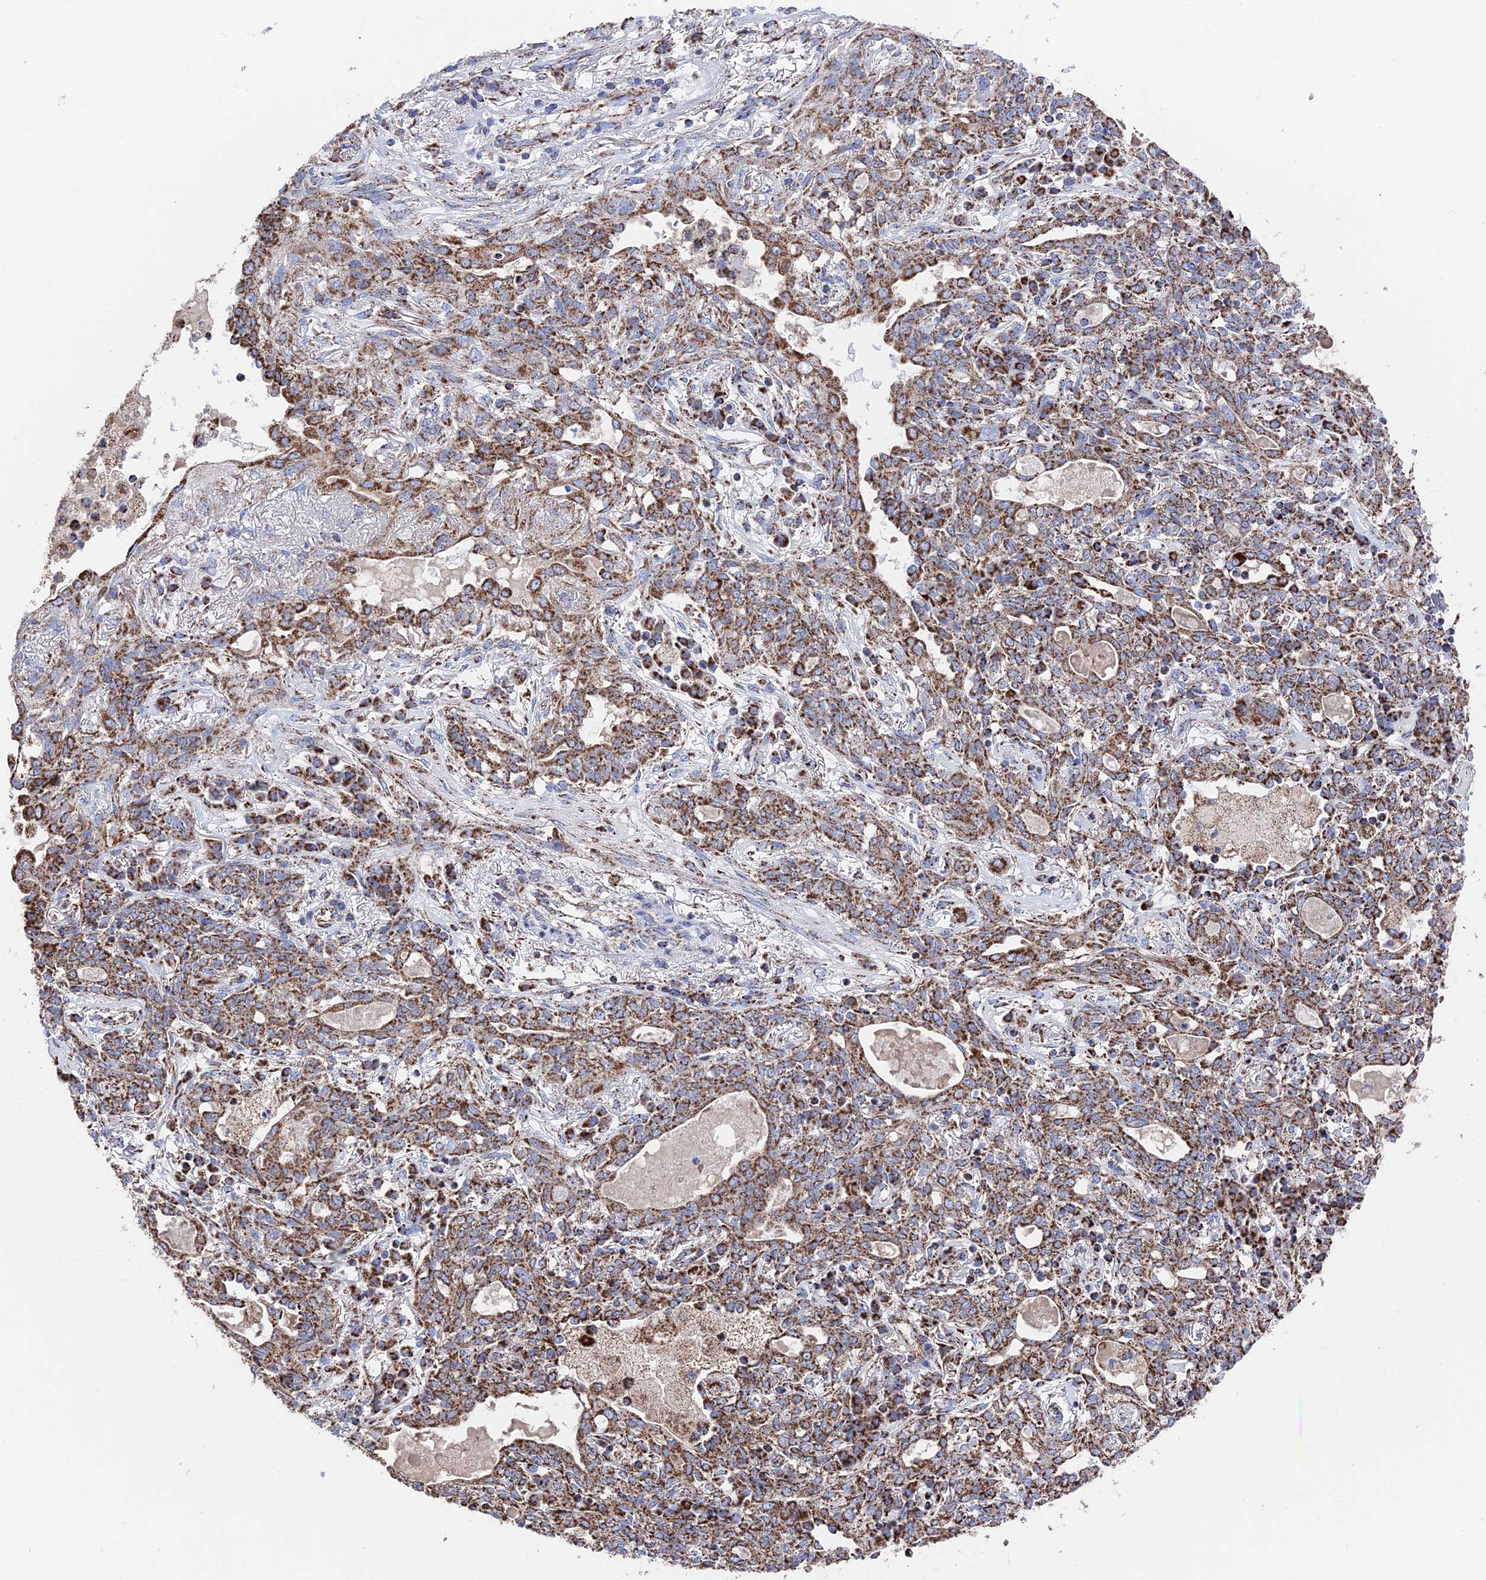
{"staining": {"intensity": "moderate", "quantity": ">75%", "location": "cytoplasmic/membranous"}, "tissue": "lung cancer", "cell_type": "Tumor cells", "image_type": "cancer", "snomed": [{"axis": "morphology", "description": "Squamous cell carcinoma, NOS"}, {"axis": "topography", "description": "Lung"}], "caption": "Immunohistochemical staining of lung cancer demonstrates medium levels of moderate cytoplasmic/membranous protein staining in approximately >75% of tumor cells.", "gene": "HAUS8", "patient": {"sex": "female", "age": 70}}